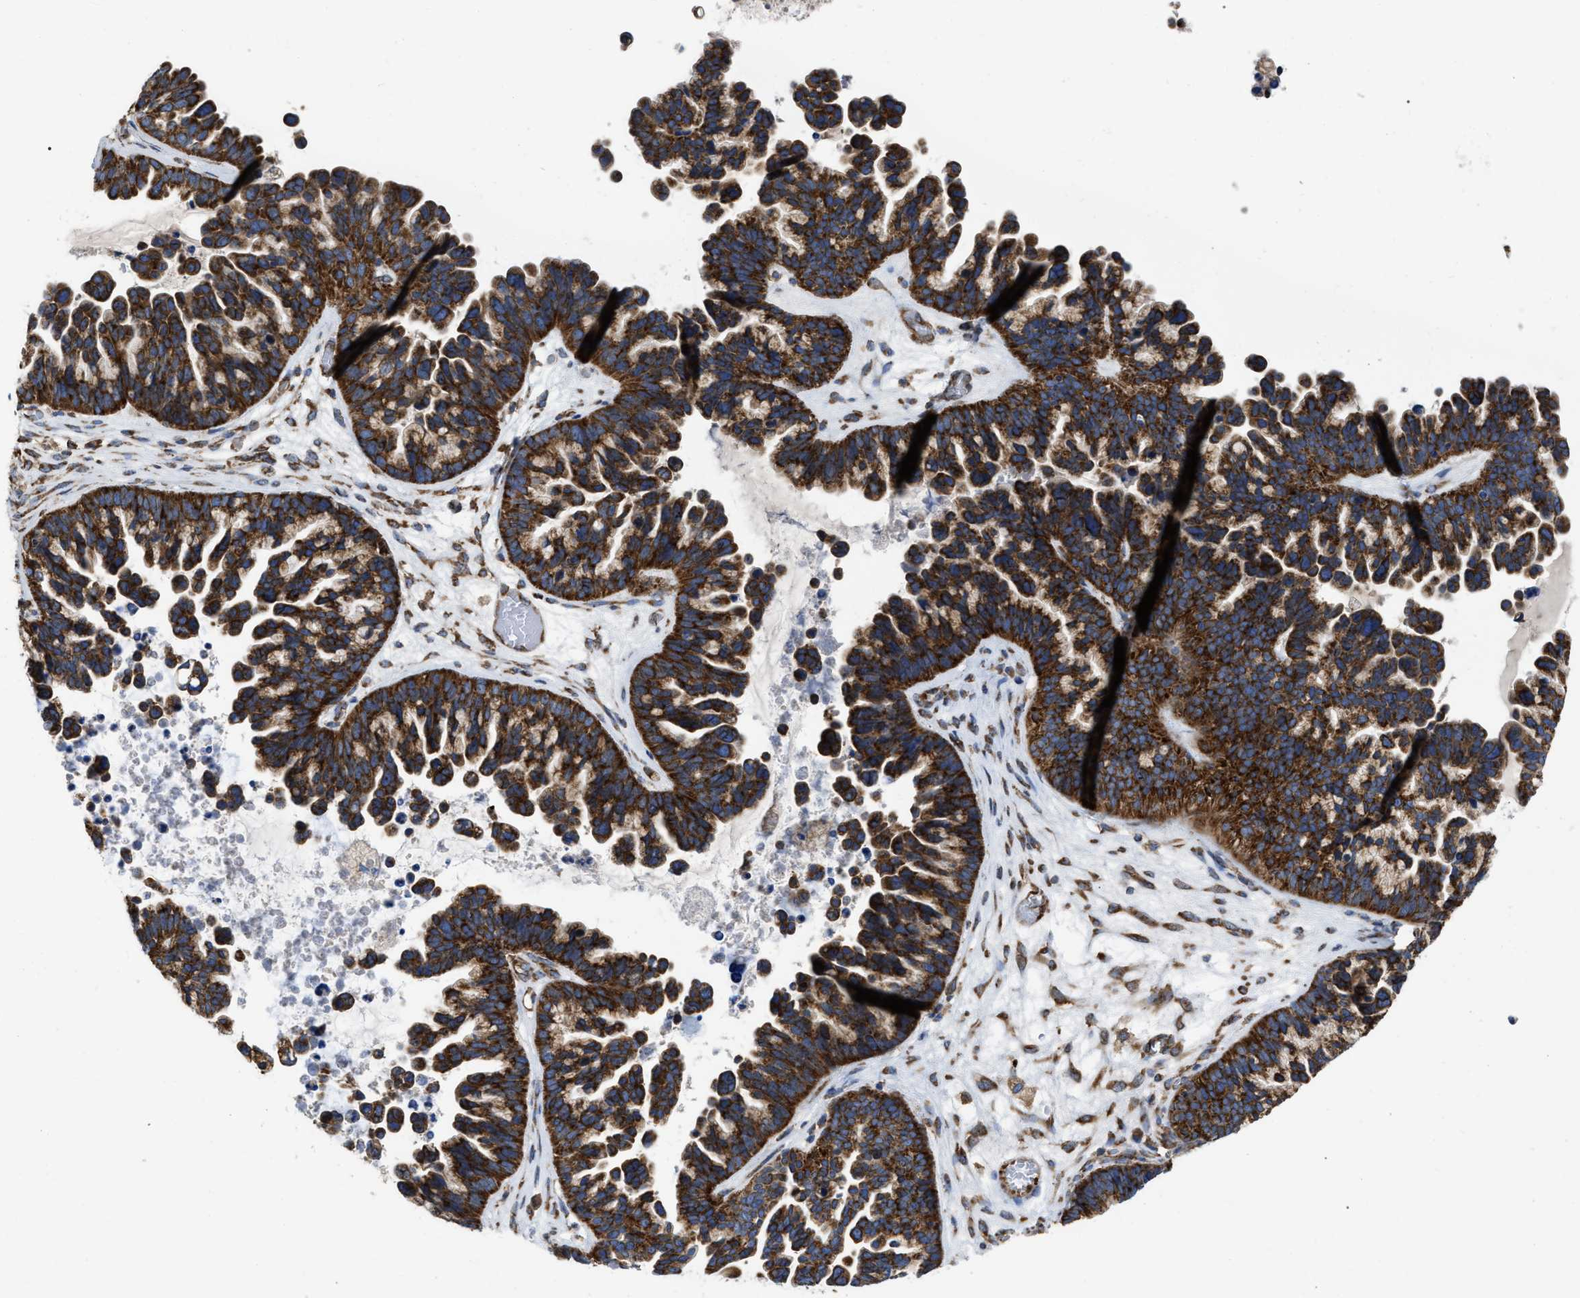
{"staining": {"intensity": "strong", "quantity": ">75%", "location": "cytoplasmic/membranous"}, "tissue": "ovarian cancer", "cell_type": "Tumor cells", "image_type": "cancer", "snomed": [{"axis": "morphology", "description": "Cystadenocarcinoma, serous, NOS"}, {"axis": "topography", "description": "Ovary"}], "caption": "IHC (DAB (3,3'-diaminobenzidine)) staining of ovarian cancer exhibits strong cytoplasmic/membranous protein staining in approximately >75% of tumor cells. The protein of interest is shown in brown color, while the nuclei are stained blue.", "gene": "FAM120A", "patient": {"sex": "female", "age": 56}}